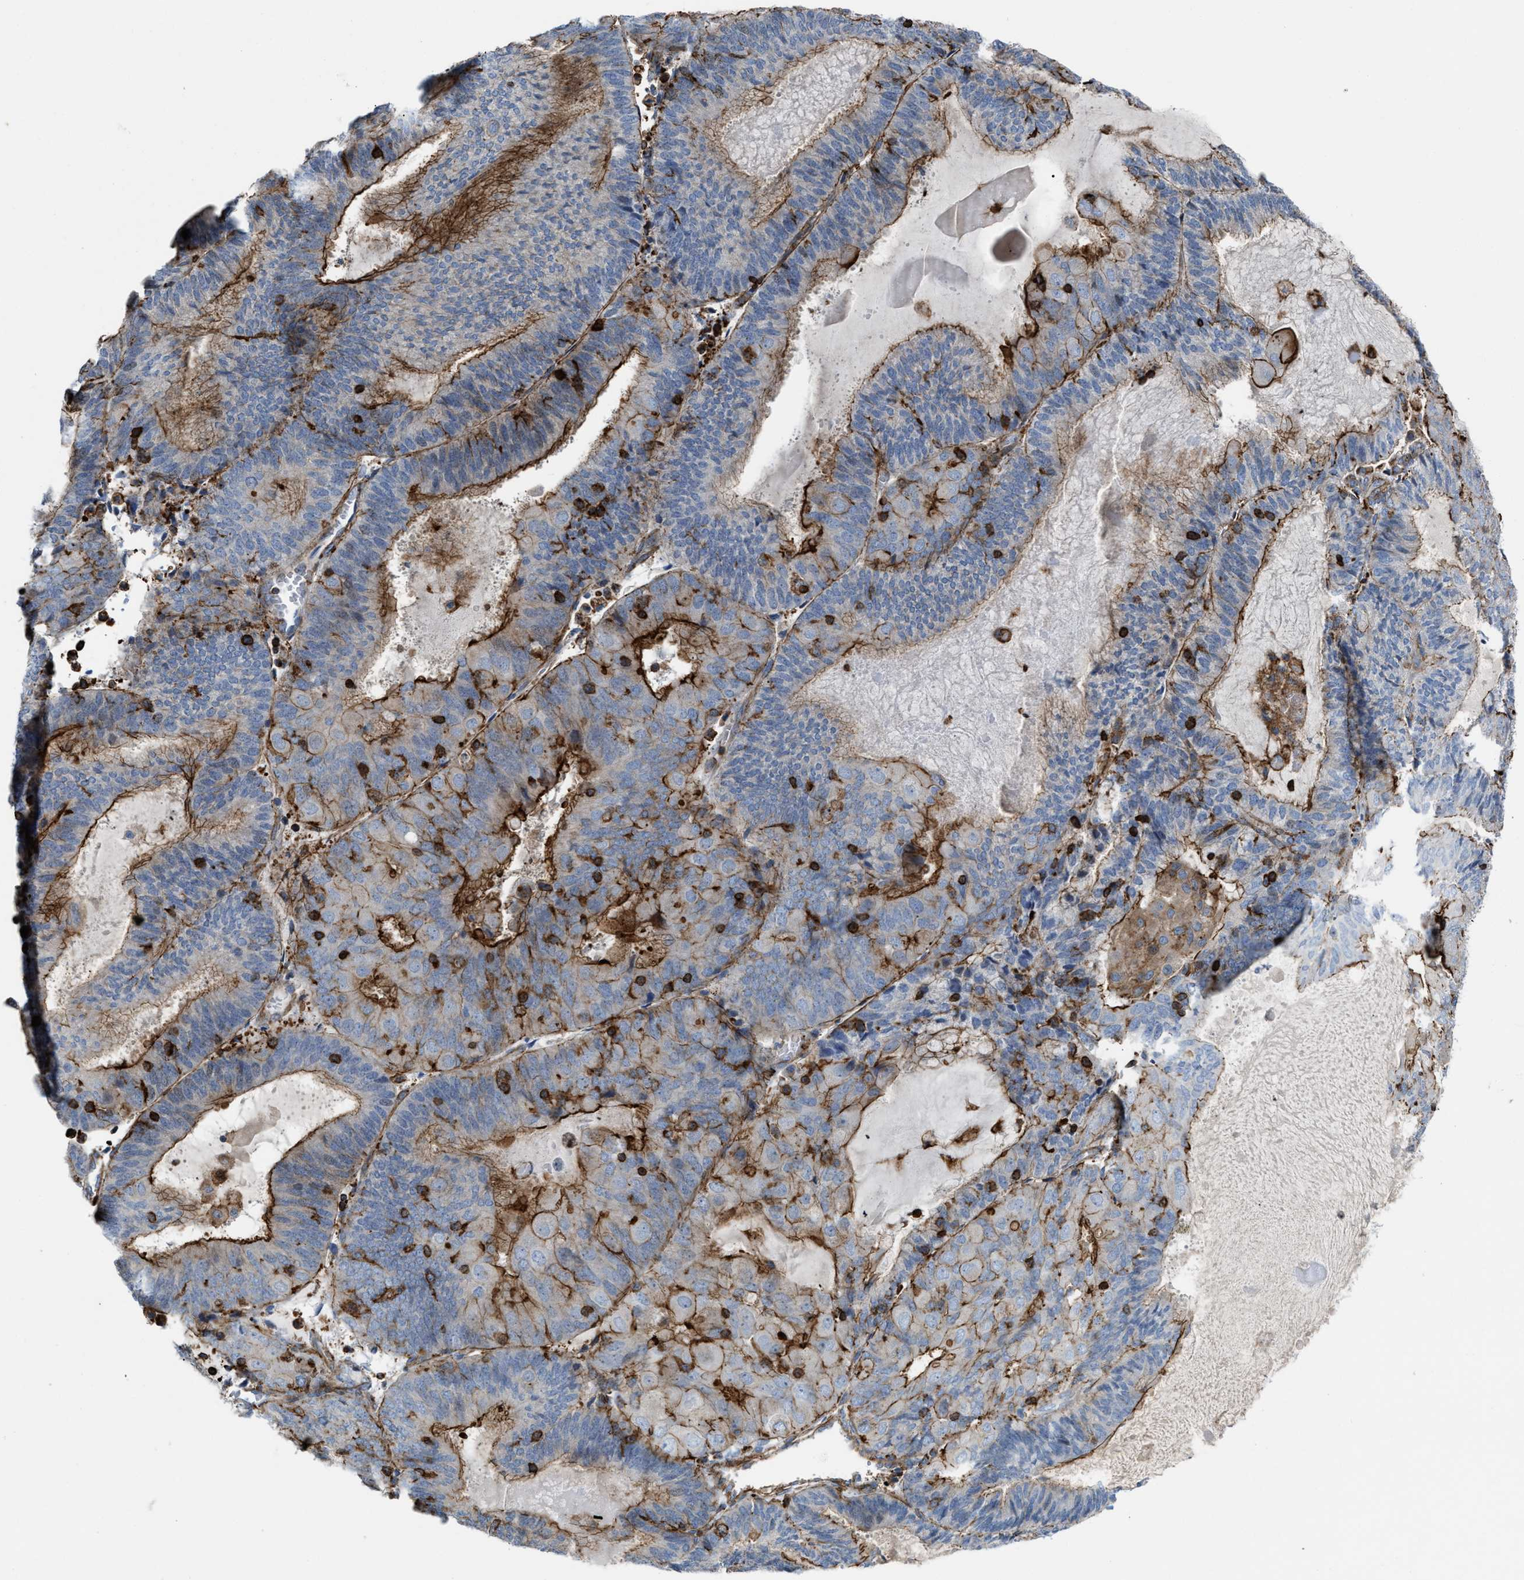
{"staining": {"intensity": "moderate", "quantity": ">75%", "location": "cytoplasmic/membranous"}, "tissue": "endometrial cancer", "cell_type": "Tumor cells", "image_type": "cancer", "snomed": [{"axis": "morphology", "description": "Adenocarcinoma, NOS"}, {"axis": "topography", "description": "Endometrium"}], "caption": "Protein staining of endometrial cancer tissue reveals moderate cytoplasmic/membranous staining in approximately >75% of tumor cells. (DAB IHC with brightfield microscopy, high magnification).", "gene": "AGPAT2", "patient": {"sex": "female", "age": 81}}